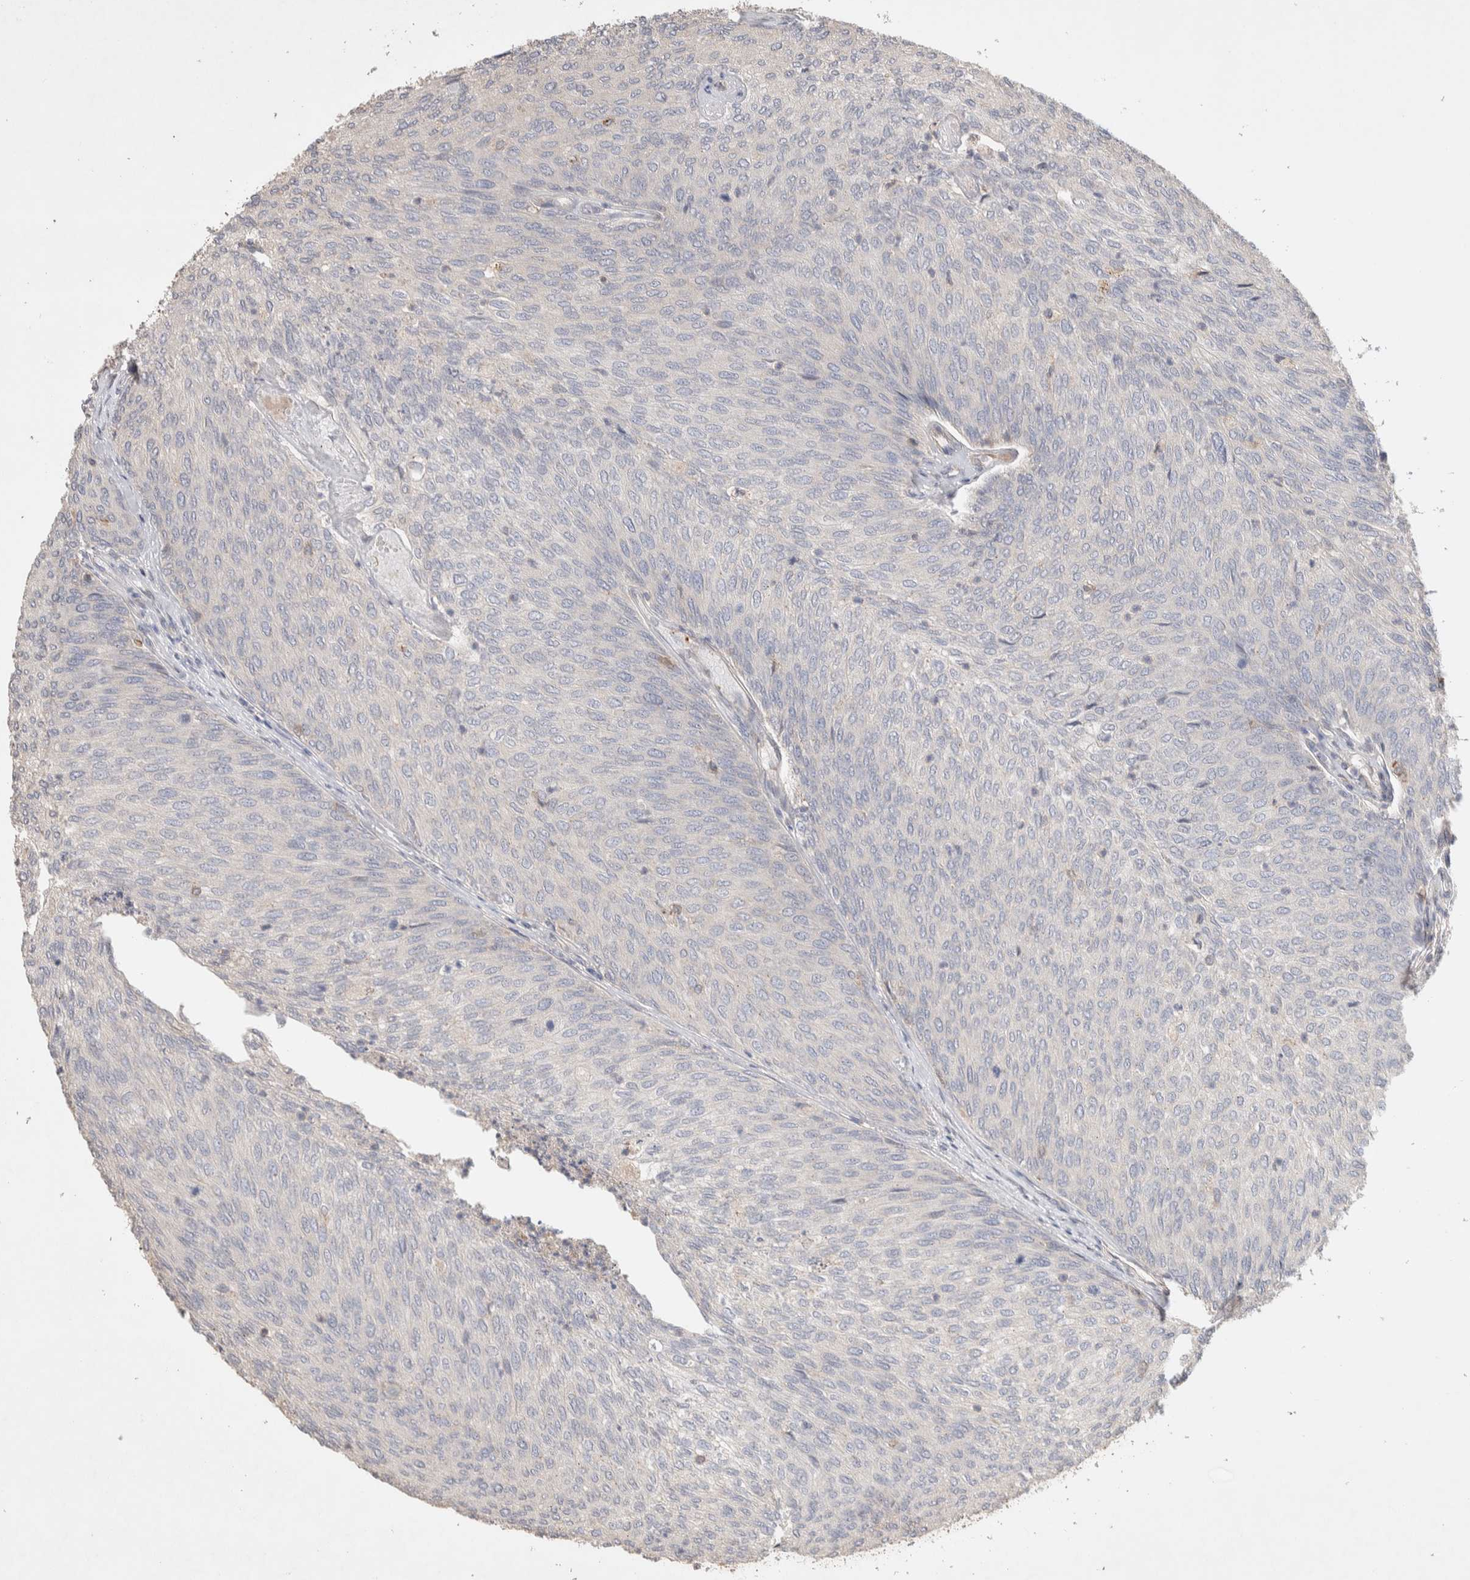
{"staining": {"intensity": "negative", "quantity": "none", "location": "none"}, "tissue": "urothelial cancer", "cell_type": "Tumor cells", "image_type": "cancer", "snomed": [{"axis": "morphology", "description": "Urothelial carcinoma, Low grade"}, {"axis": "topography", "description": "Urinary bladder"}], "caption": "Immunohistochemical staining of urothelial cancer demonstrates no significant staining in tumor cells.", "gene": "DEPTOR", "patient": {"sex": "female", "age": 79}}